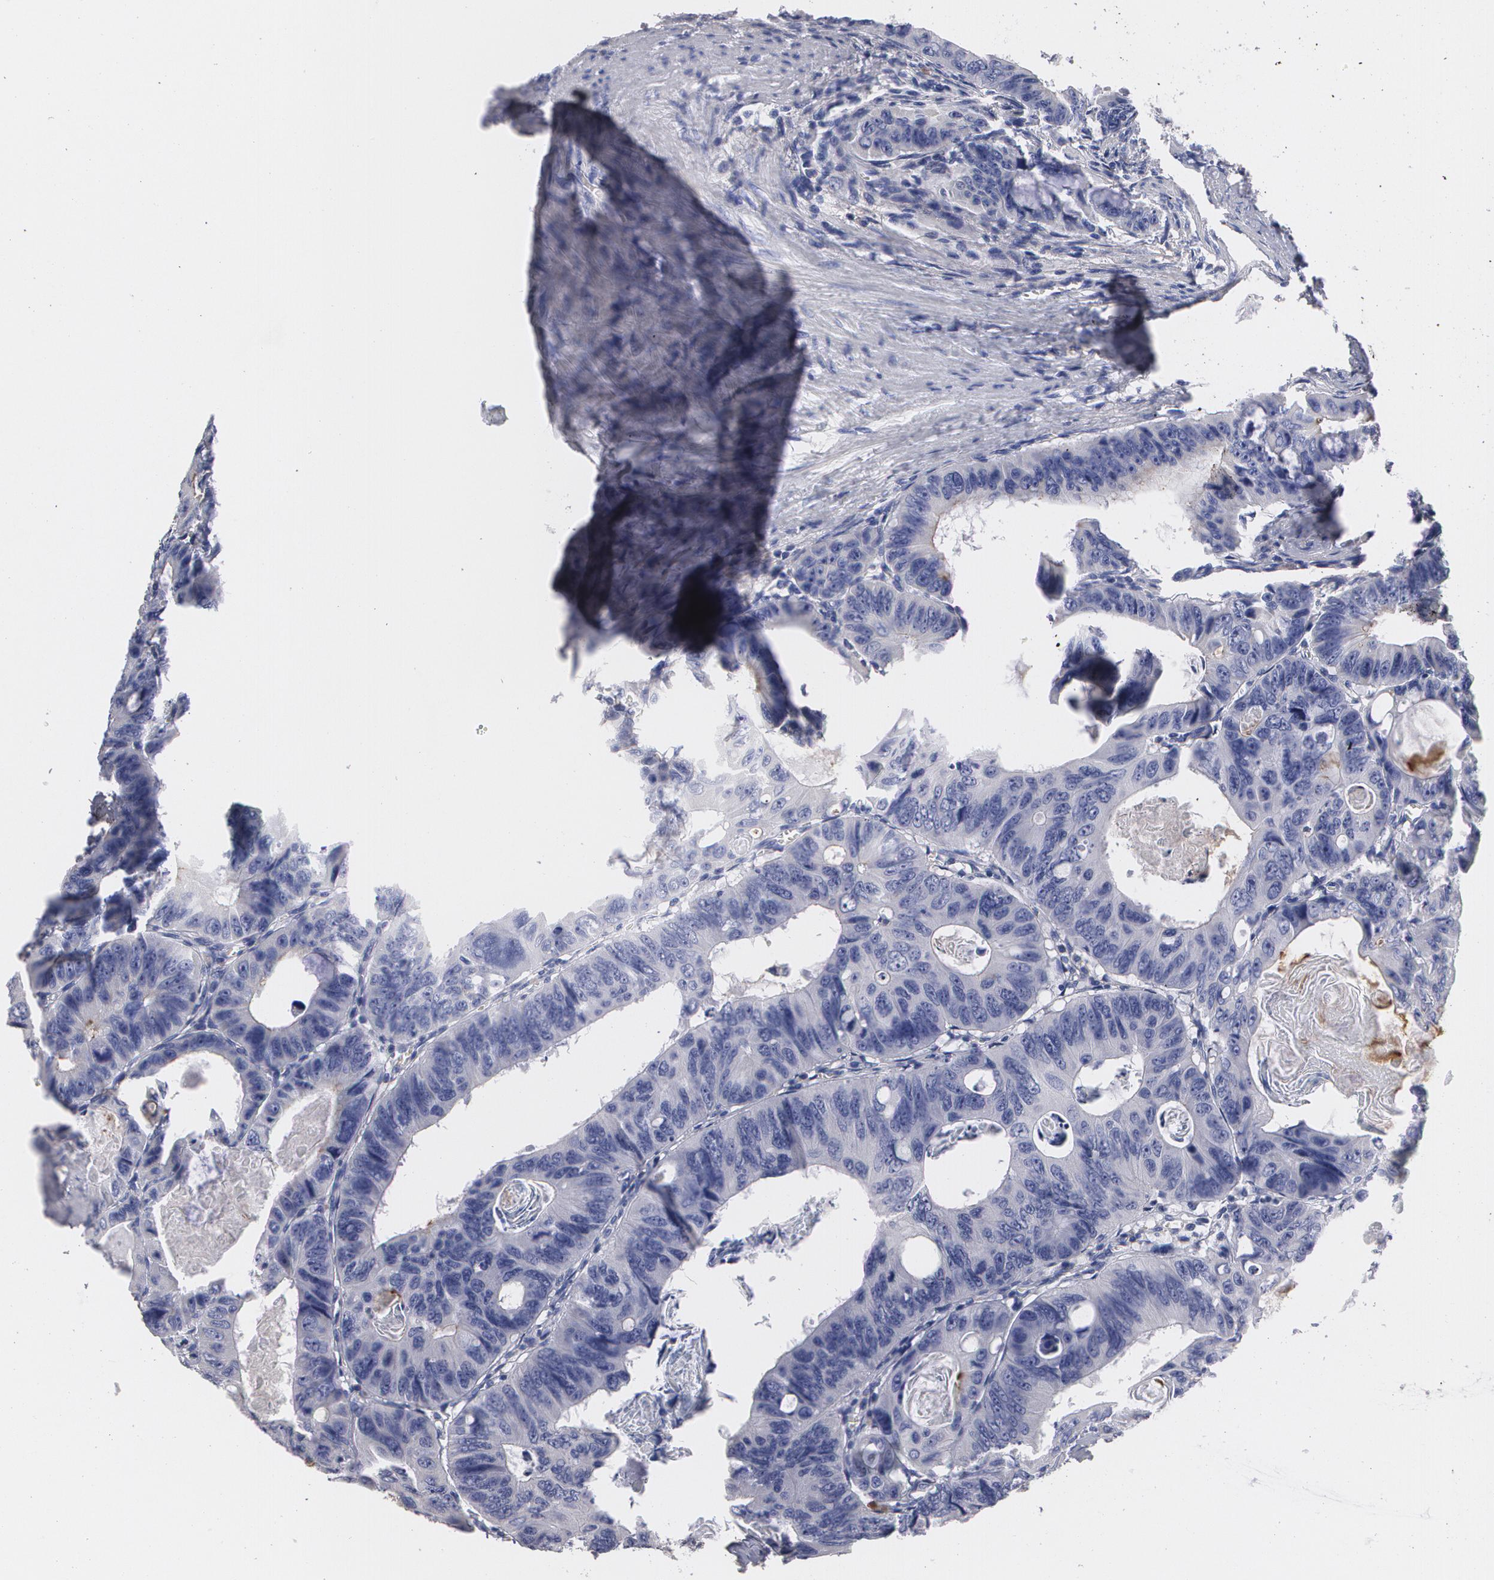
{"staining": {"intensity": "negative", "quantity": "none", "location": "none"}, "tissue": "colorectal cancer", "cell_type": "Tumor cells", "image_type": "cancer", "snomed": [{"axis": "morphology", "description": "Adenocarcinoma, NOS"}, {"axis": "topography", "description": "Colon"}], "caption": "Protein analysis of adenocarcinoma (colorectal) exhibits no significant staining in tumor cells.", "gene": "FBLN1", "patient": {"sex": "female", "age": 55}}